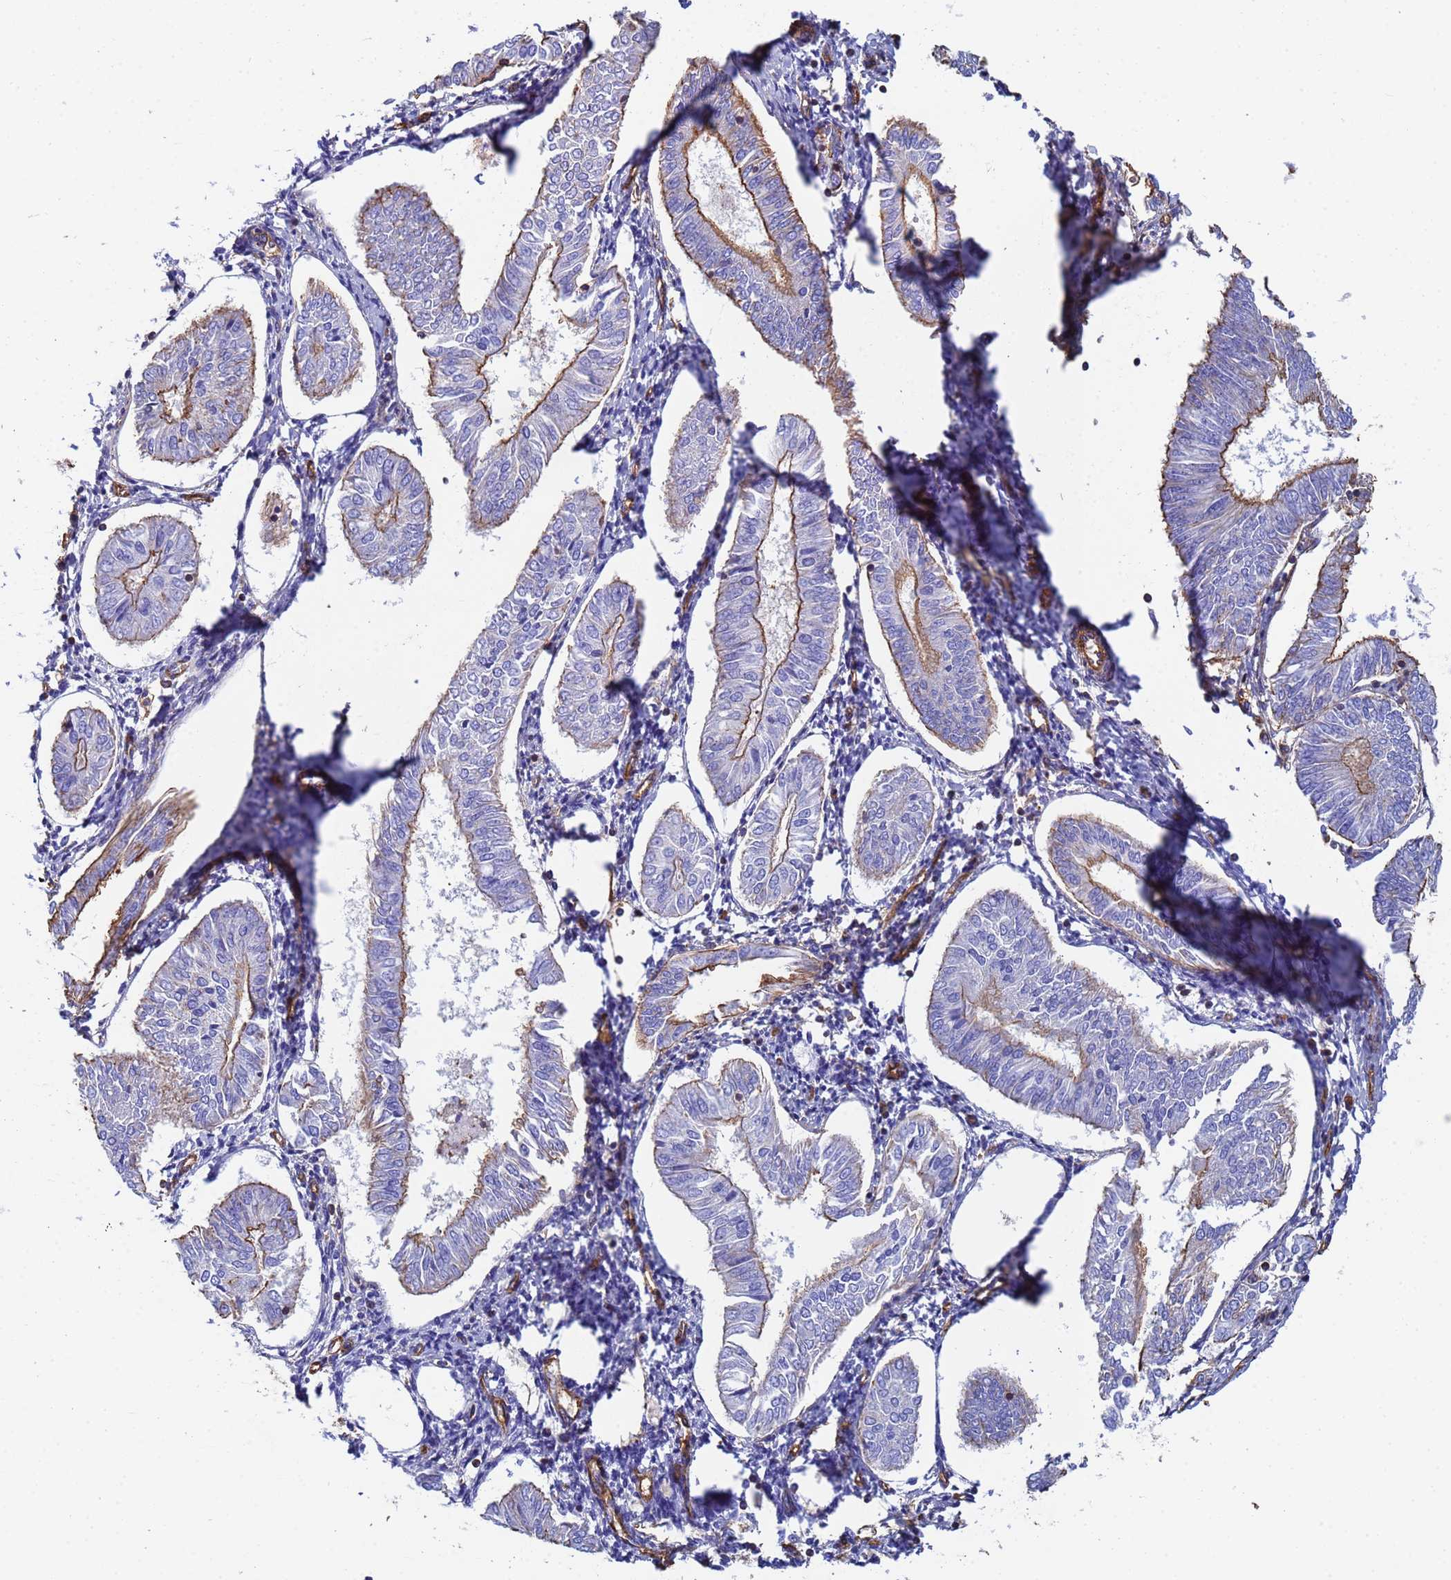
{"staining": {"intensity": "moderate", "quantity": "25%-75%", "location": "cytoplasmic/membranous"}, "tissue": "endometrial cancer", "cell_type": "Tumor cells", "image_type": "cancer", "snomed": [{"axis": "morphology", "description": "Adenocarcinoma, NOS"}, {"axis": "topography", "description": "Endometrium"}], "caption": "An immunohistochemistry (IHC) image of neoplastic tissue is shown. Protein staining in brown shows moderate cytoplasmic/membranous positivity in endometrial adenocarcinoma within tumor cells. (DAB IHC with brightfield microscopy, high magnification).", "gene": "MYL12A", "patient": {"sex": "female", "age": 58}}